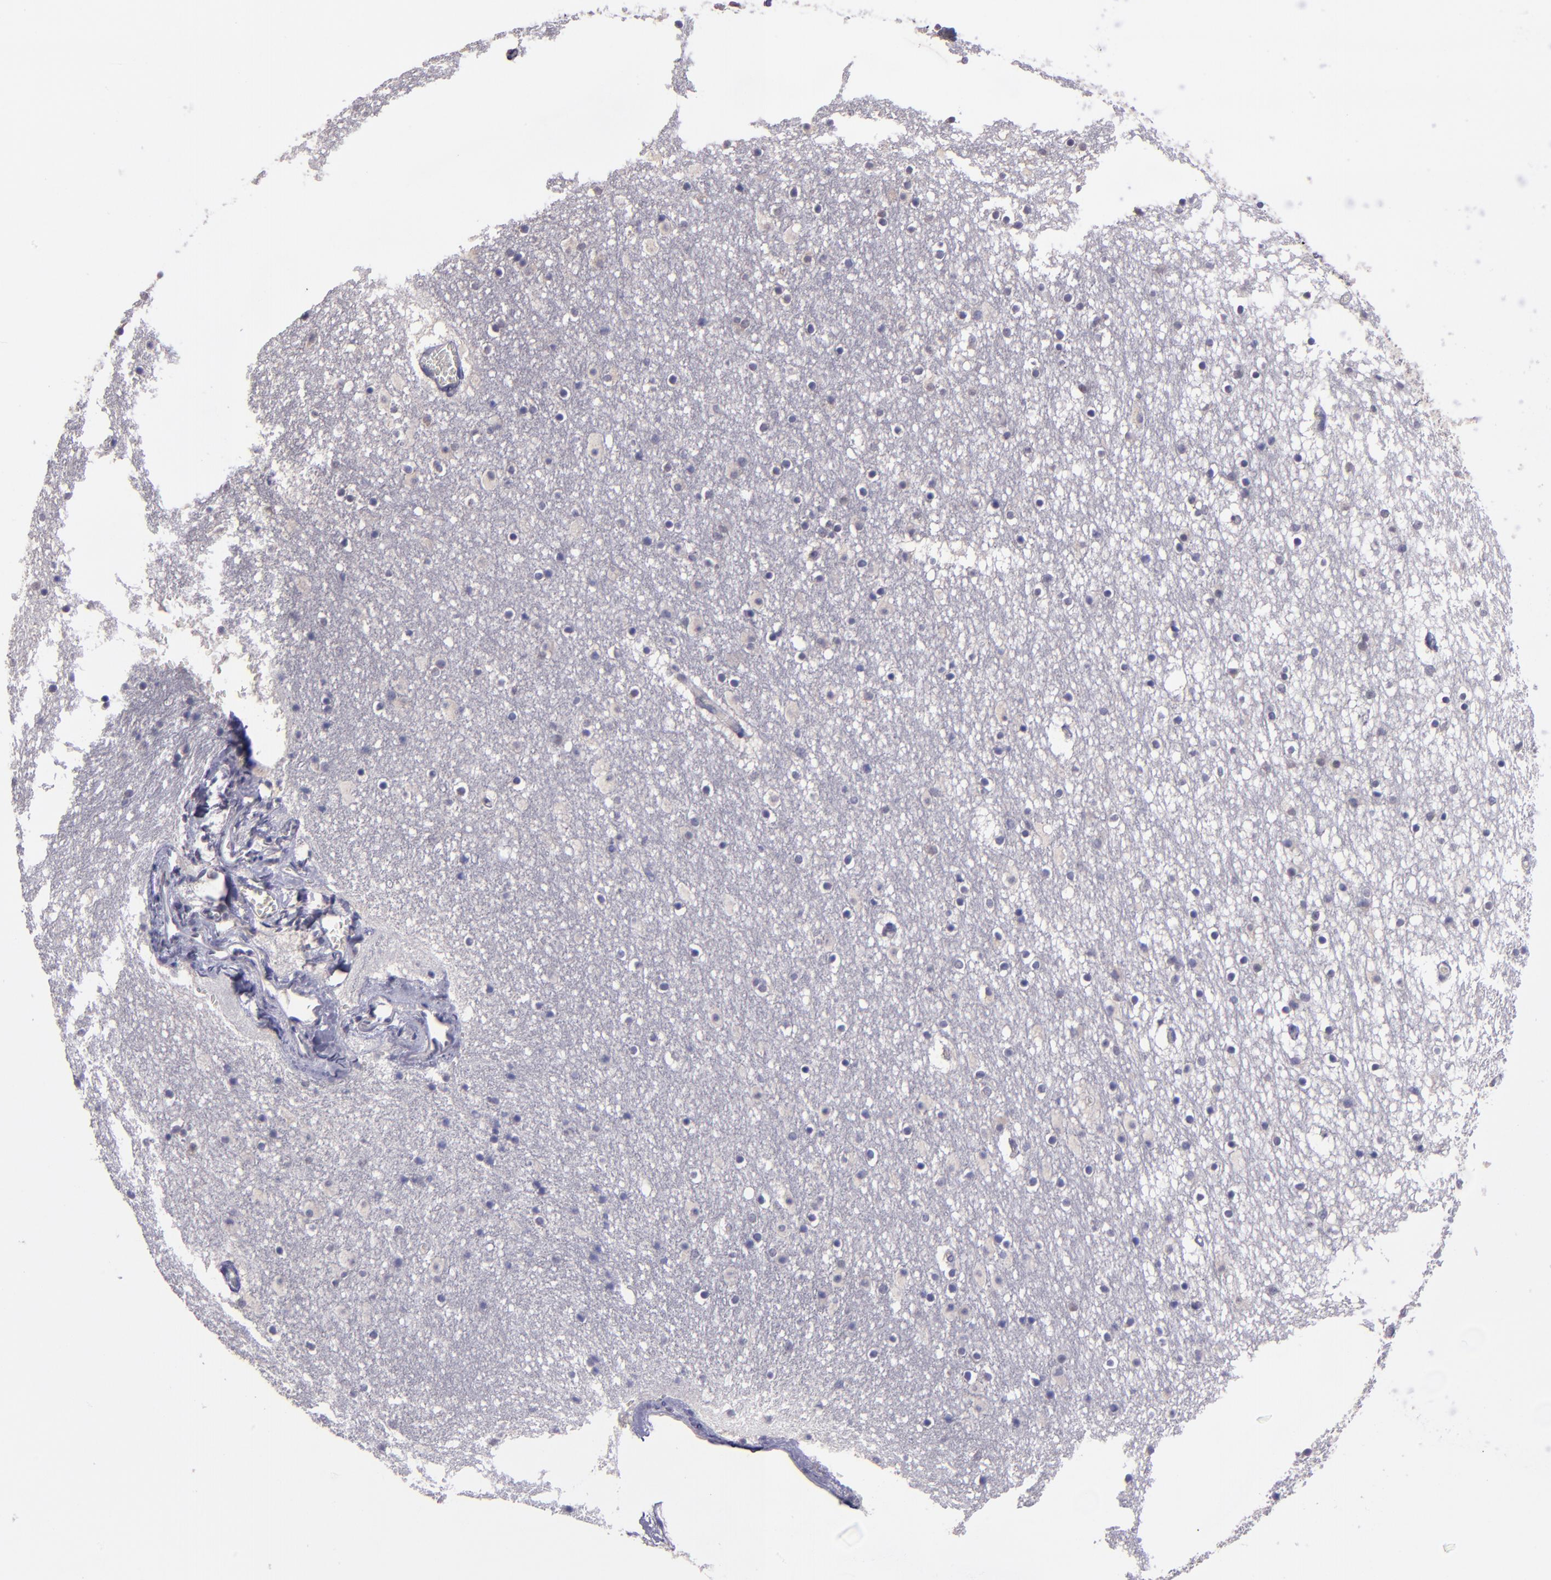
{"staining": {"intensity": "negative", "quantity": "none", "location": "none"}, "tissue": "caudate", "cell_type": "Glial cells", "image_type": "normal", "snomed": [{"axis": "morphology", "description": "Normal tissue, NOS"}, {"axis": "topography", "description": "Lateral ventricle wall"}], "caption": "The IHC histopathology image has no significant positivity in glial cells of caudate. (Brightfield microscopy of DAB immunohistochemistry (IHC) at high magnification).", "gene": "CEBPE", "patient": {"sex": "male", "age": 45}}